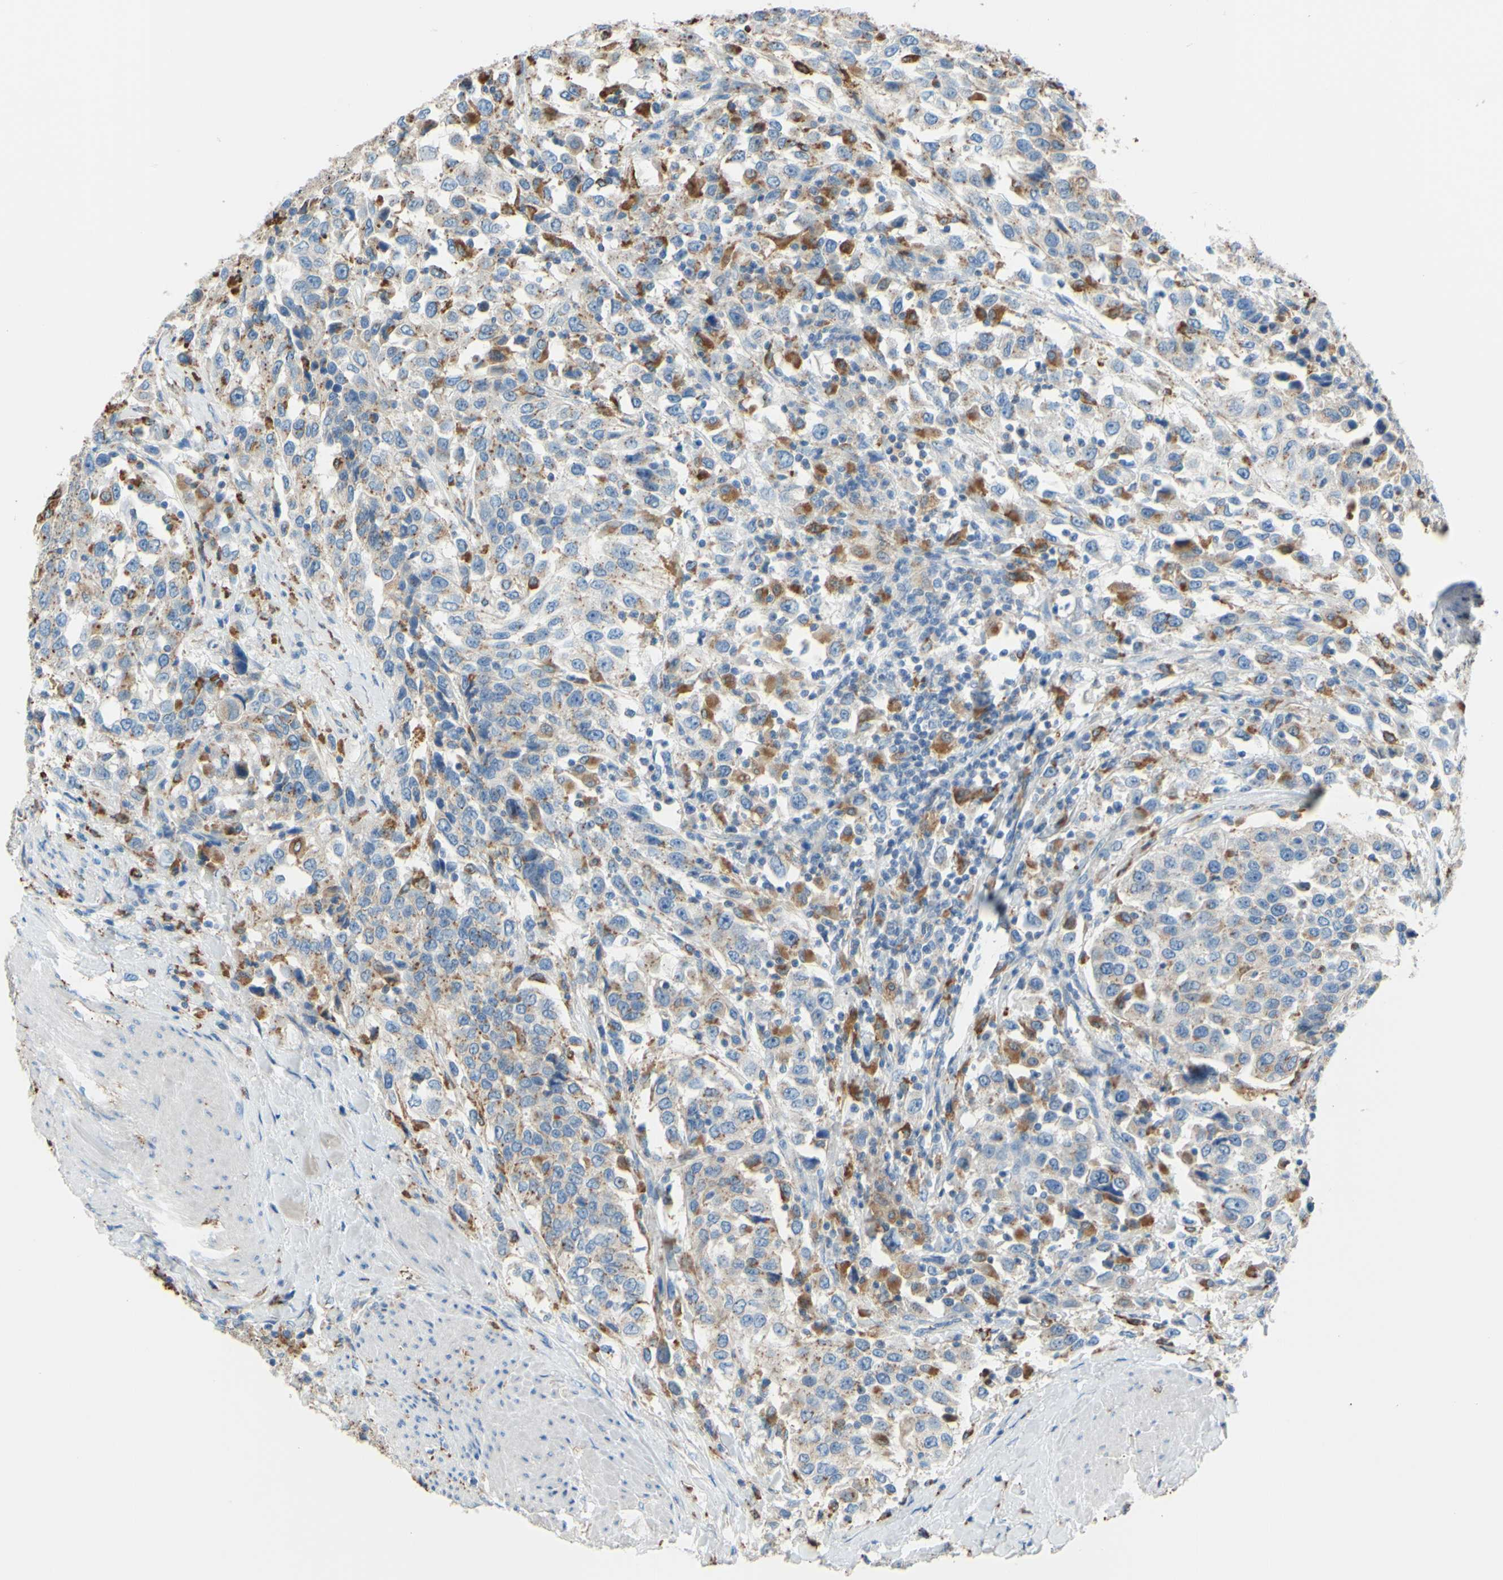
{"staining": {"intensity": "weak", "quantity": "25%-75%", "location": "cytoplasmic/membranous"}, "tissue": "urothelial cancer", "cell_type": "Tumor cells", "image_type": "cancer", "snomed": [{"axis": "morphology", "description": "Urothelial carcinoma, High grade"}, {"axis": "topography", "description": "Urinary bladder"}], "caption": "This is a histology image of immunohistochemistry staining of urothelial carcinoma (high-grade), which shows weak expression in the cytoplasmic/membranous of tumor cells.", "gene": "CTSD", "patient": {"sex": "female", "age": 80}}